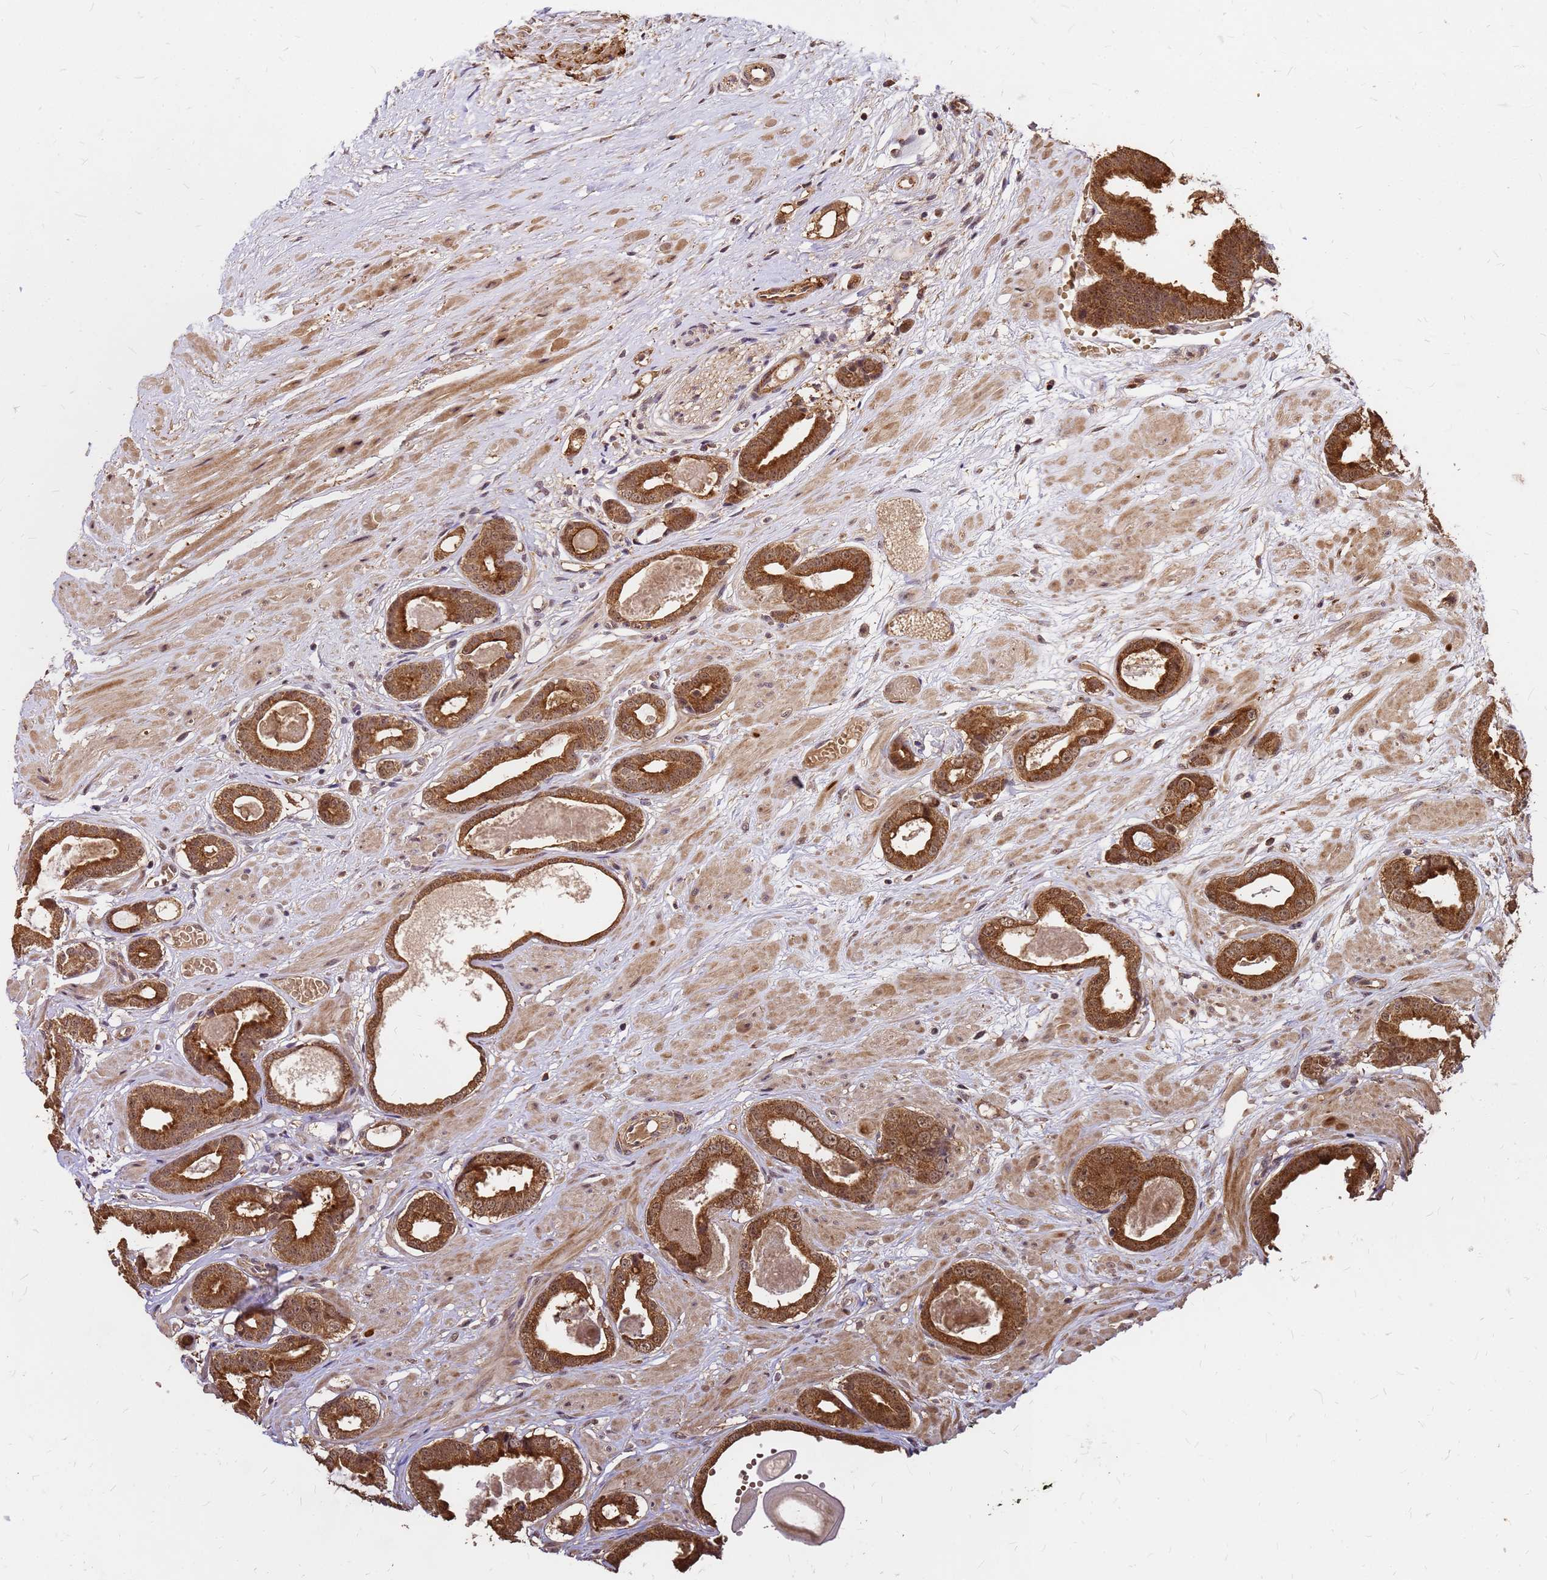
{"staining": {"intensity": "strong", "quantity": ">75%", "location": "cytoplasmic/membranous,nuclear"}, "tissue": "prostate cancer", "cell_type": "Tumor cells", "image_type": "cancer", "snomed": [{"axis": "morphology", "description": "Adenocarcinoma, Low grade"}, {"axis": "topography", "description": "Prostate"}], "caption": "Prostate cancer was stained to show a protein in brown. There is high levels of strong cytoplasmic/membranous and nuclear staining in about >75% of tumor cells.", "gene": "GPATCH8", "patient": {"sex": "male", "age": 64}}